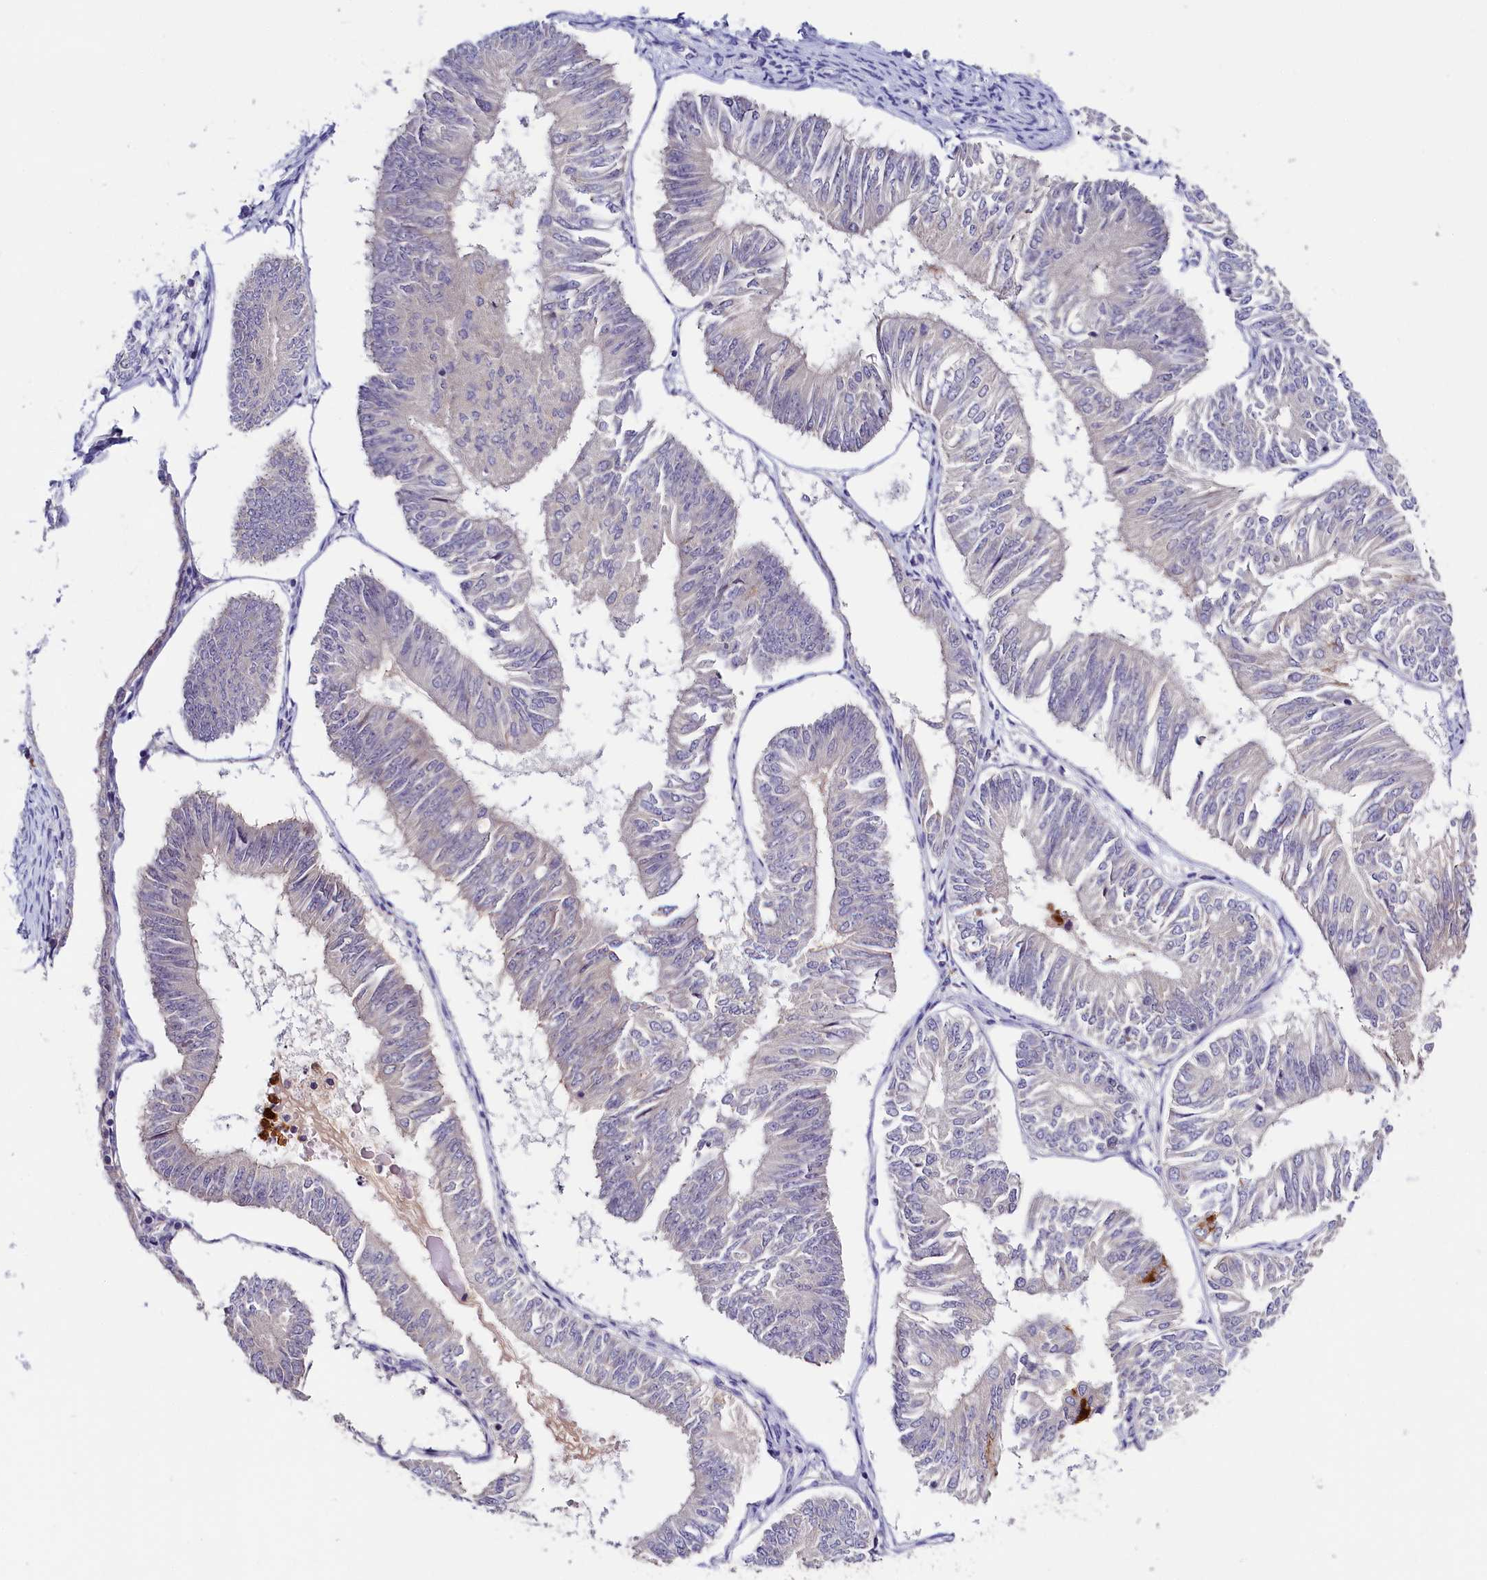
{"staining": {"intensity": "negative", "quantity": "none", "location": "none"}, "tissue": "endometrial cancer", "cell_type": "Tumor cells", "image_type": "cancer", "snomed": [{"axis": "morphology", "description": "Adenocarcinoma, NOS"}, {"axis": "topography", "description": "Endometrium"}], "caption": "A high-resolution micrograph shows immunohistochemistry (IHC) staining of endometrial adenocarcinoma, which shows no significant positivity in tumor cells.", "gene": "ADGRD1", "patient": {"sex": "female", "age": 58}}